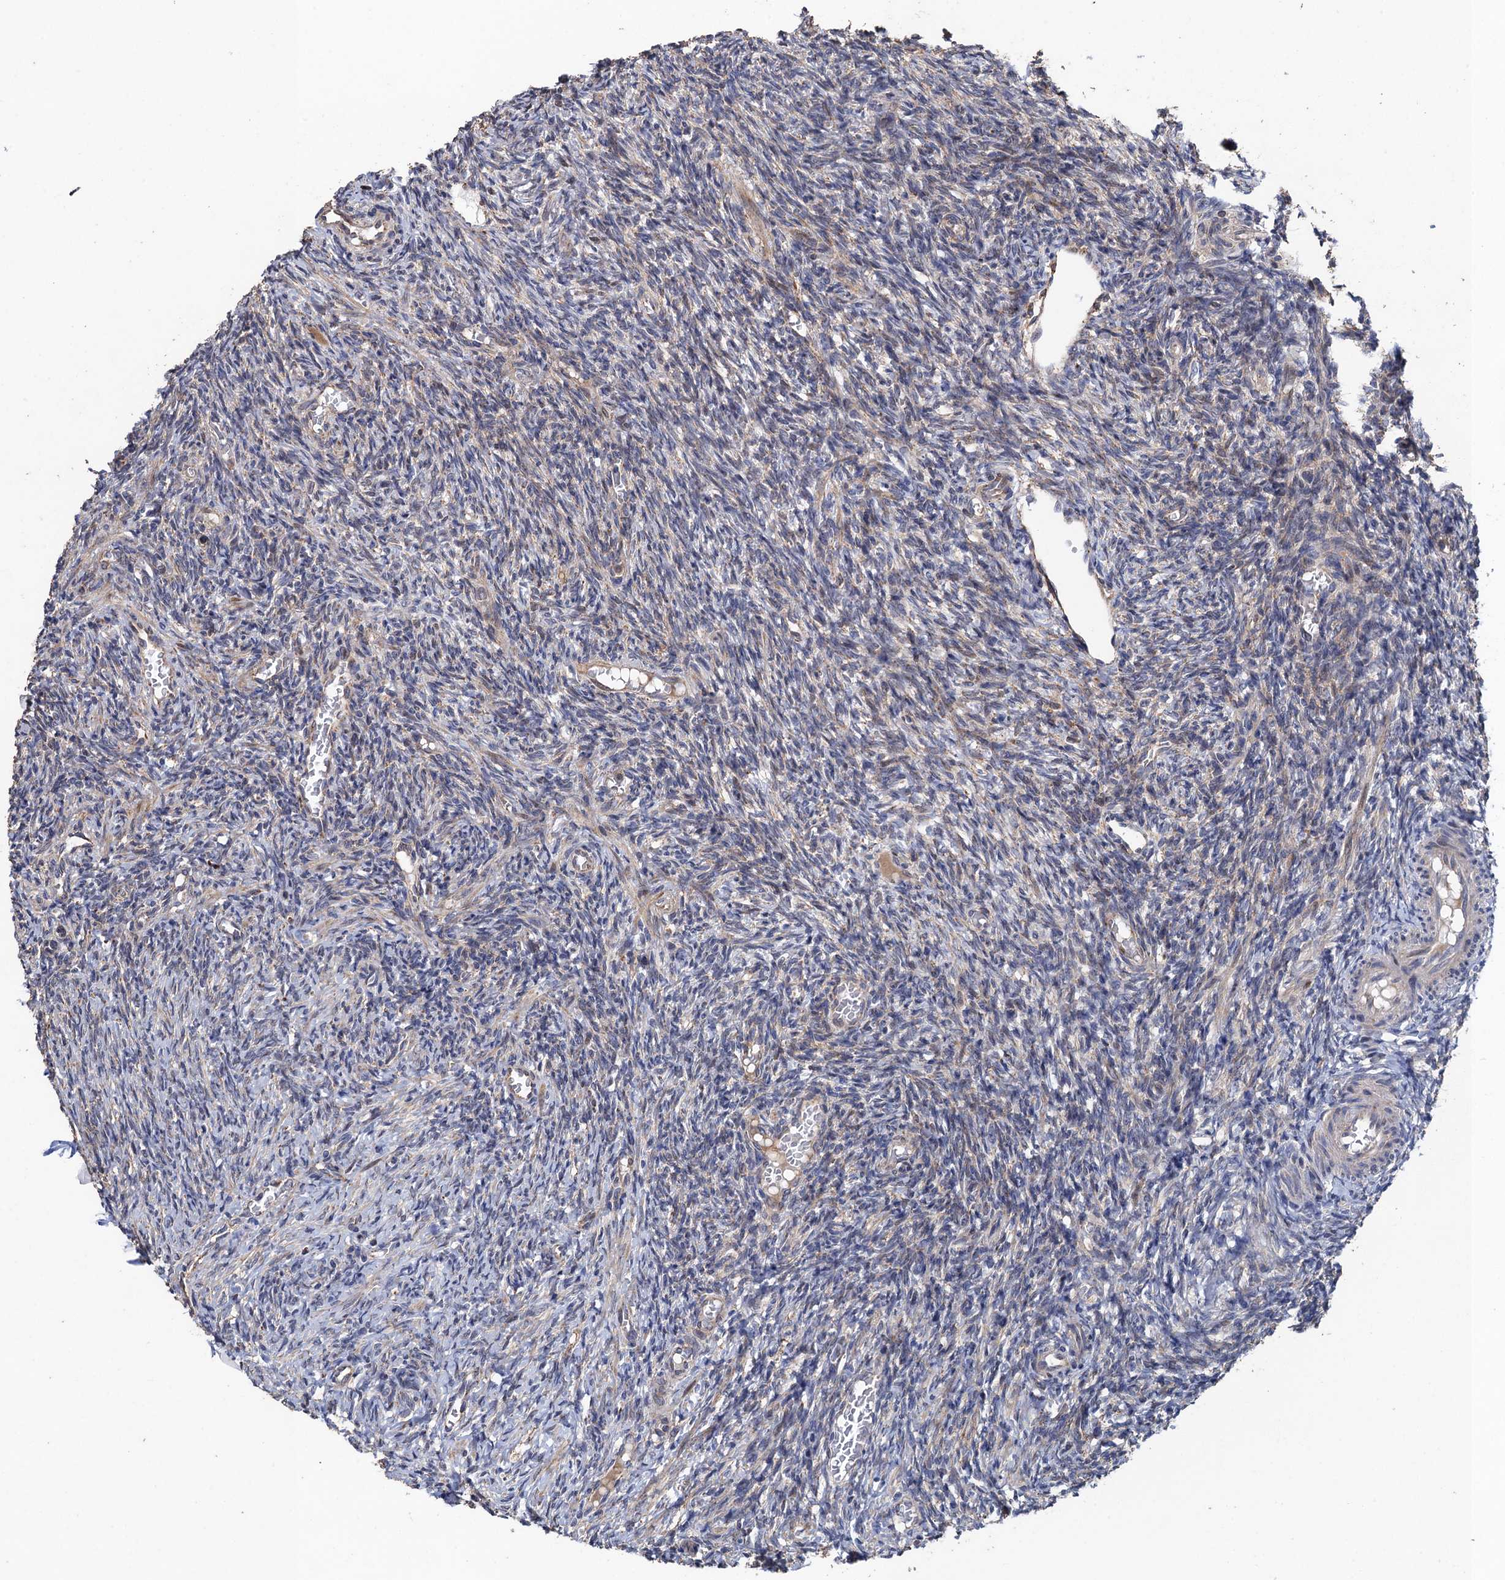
{"staining": {"intensity": "negative", "quantity": "none", "location": "none"}, "tissue": "ovary", "cell_type": "Ovarian stroma cells", "image_type": "normal", "snomed": [{"axis": "morphology", "description": "Normal tissue, NOS"}, {"axis": "topography", "description": "Ovary"}], "caption": "A photomicrograph of ovary stained for a protein shows no brown staining in ovarian stroma cells. (Immunohistochemistry (ihc), brightfield microscopy, high magnification).", "gene": "BMERB1", "patient": {"sex": "female", "age": 27}}